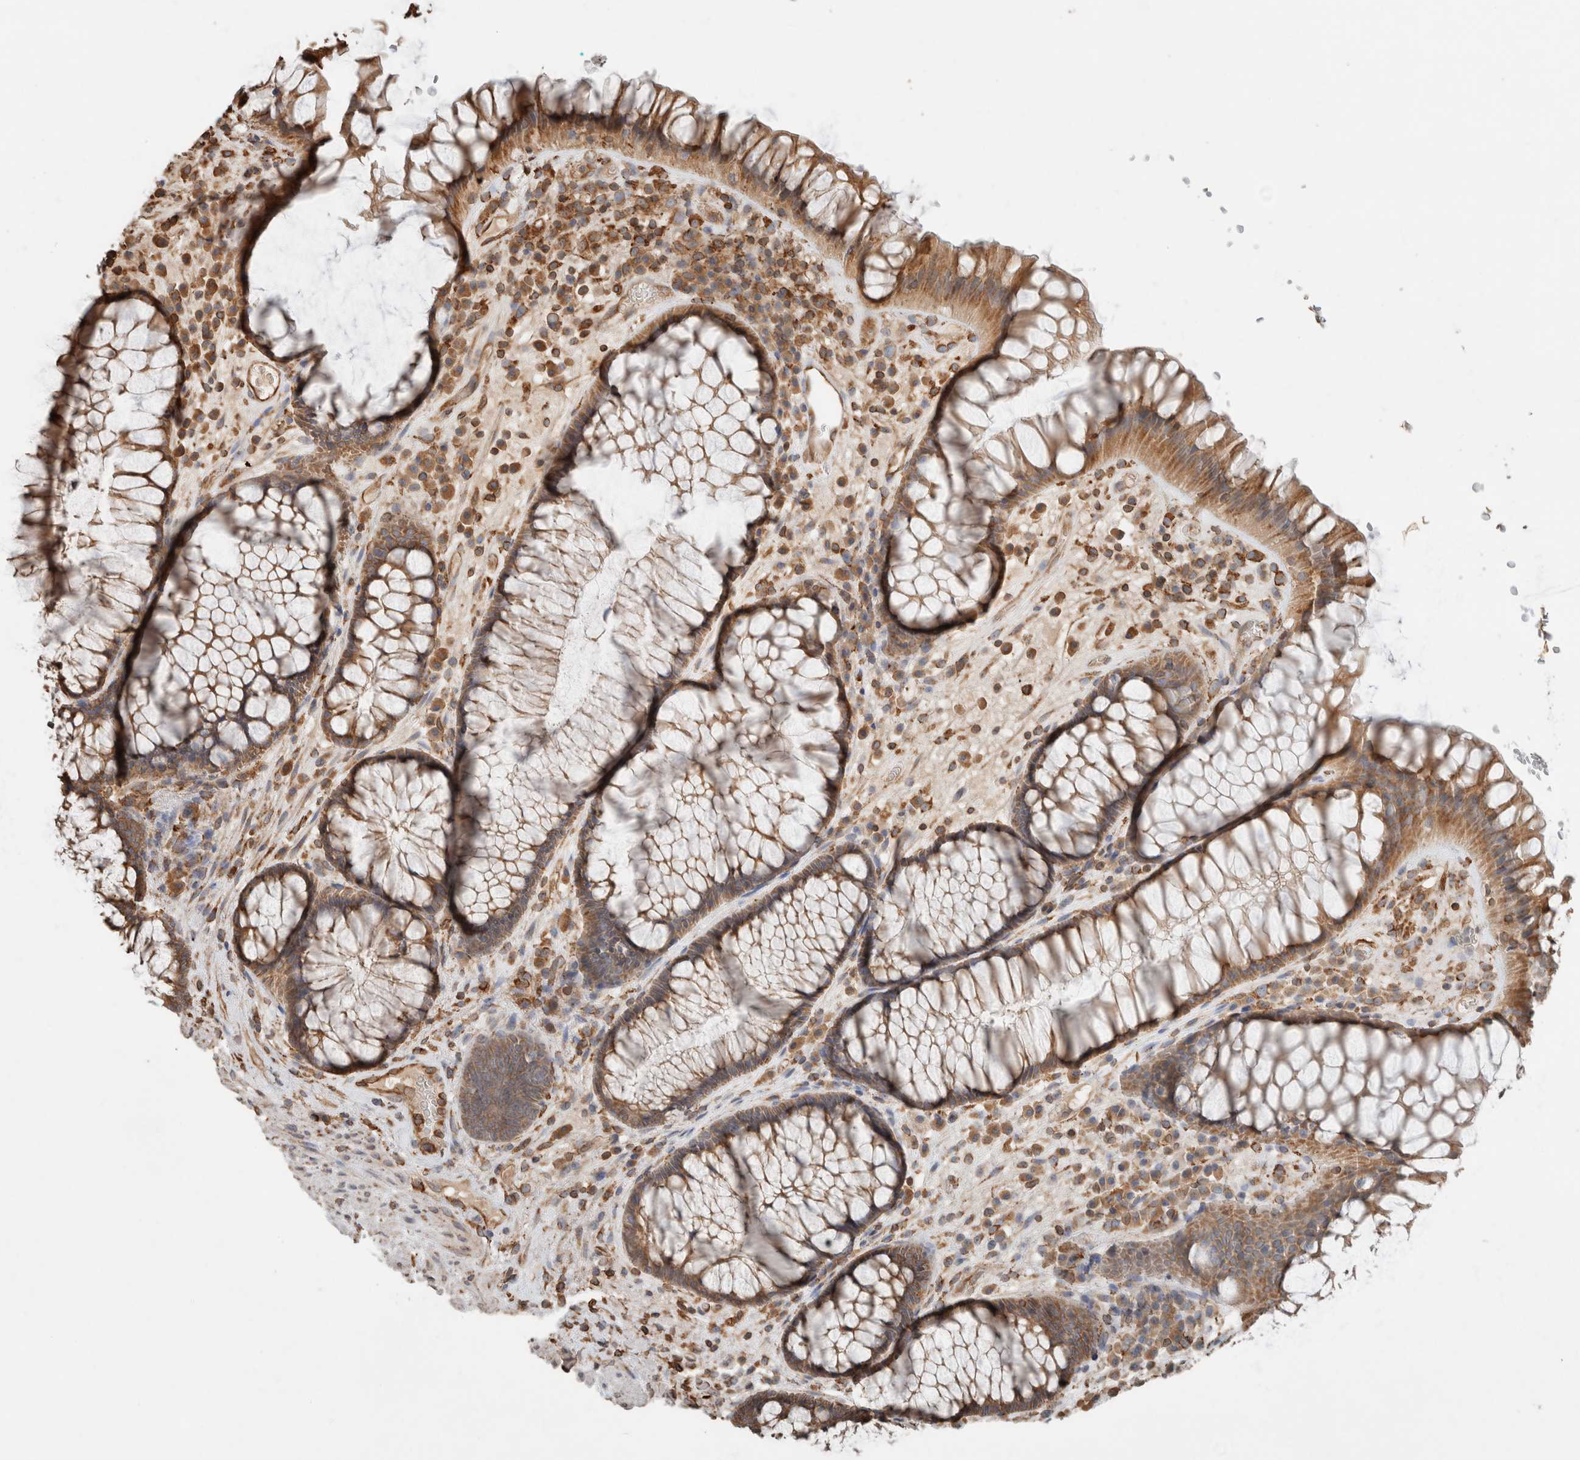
{"staining": {"intensity": "moderate", "quantity": ">75%", "location": "cytoplasmic/membranous"}, "tissue": "rectum", "cell_type": "Glandular cells", "image_type": "normal", "snomed": [{"axis": "morphology", "description": "Normal tissue, NOS"}, {"axis": "topography", "description": "Rectum"}], "caption": "The image displays a brown stain indicating the presence of a protein in the cytoplasmic/membranous of glandular cells in rectum. The protein of interest is shown in brown color, while the nuclei are stained blue.", "gene": "ERAP2", "patient": {"sex": "male", "age": 51}}